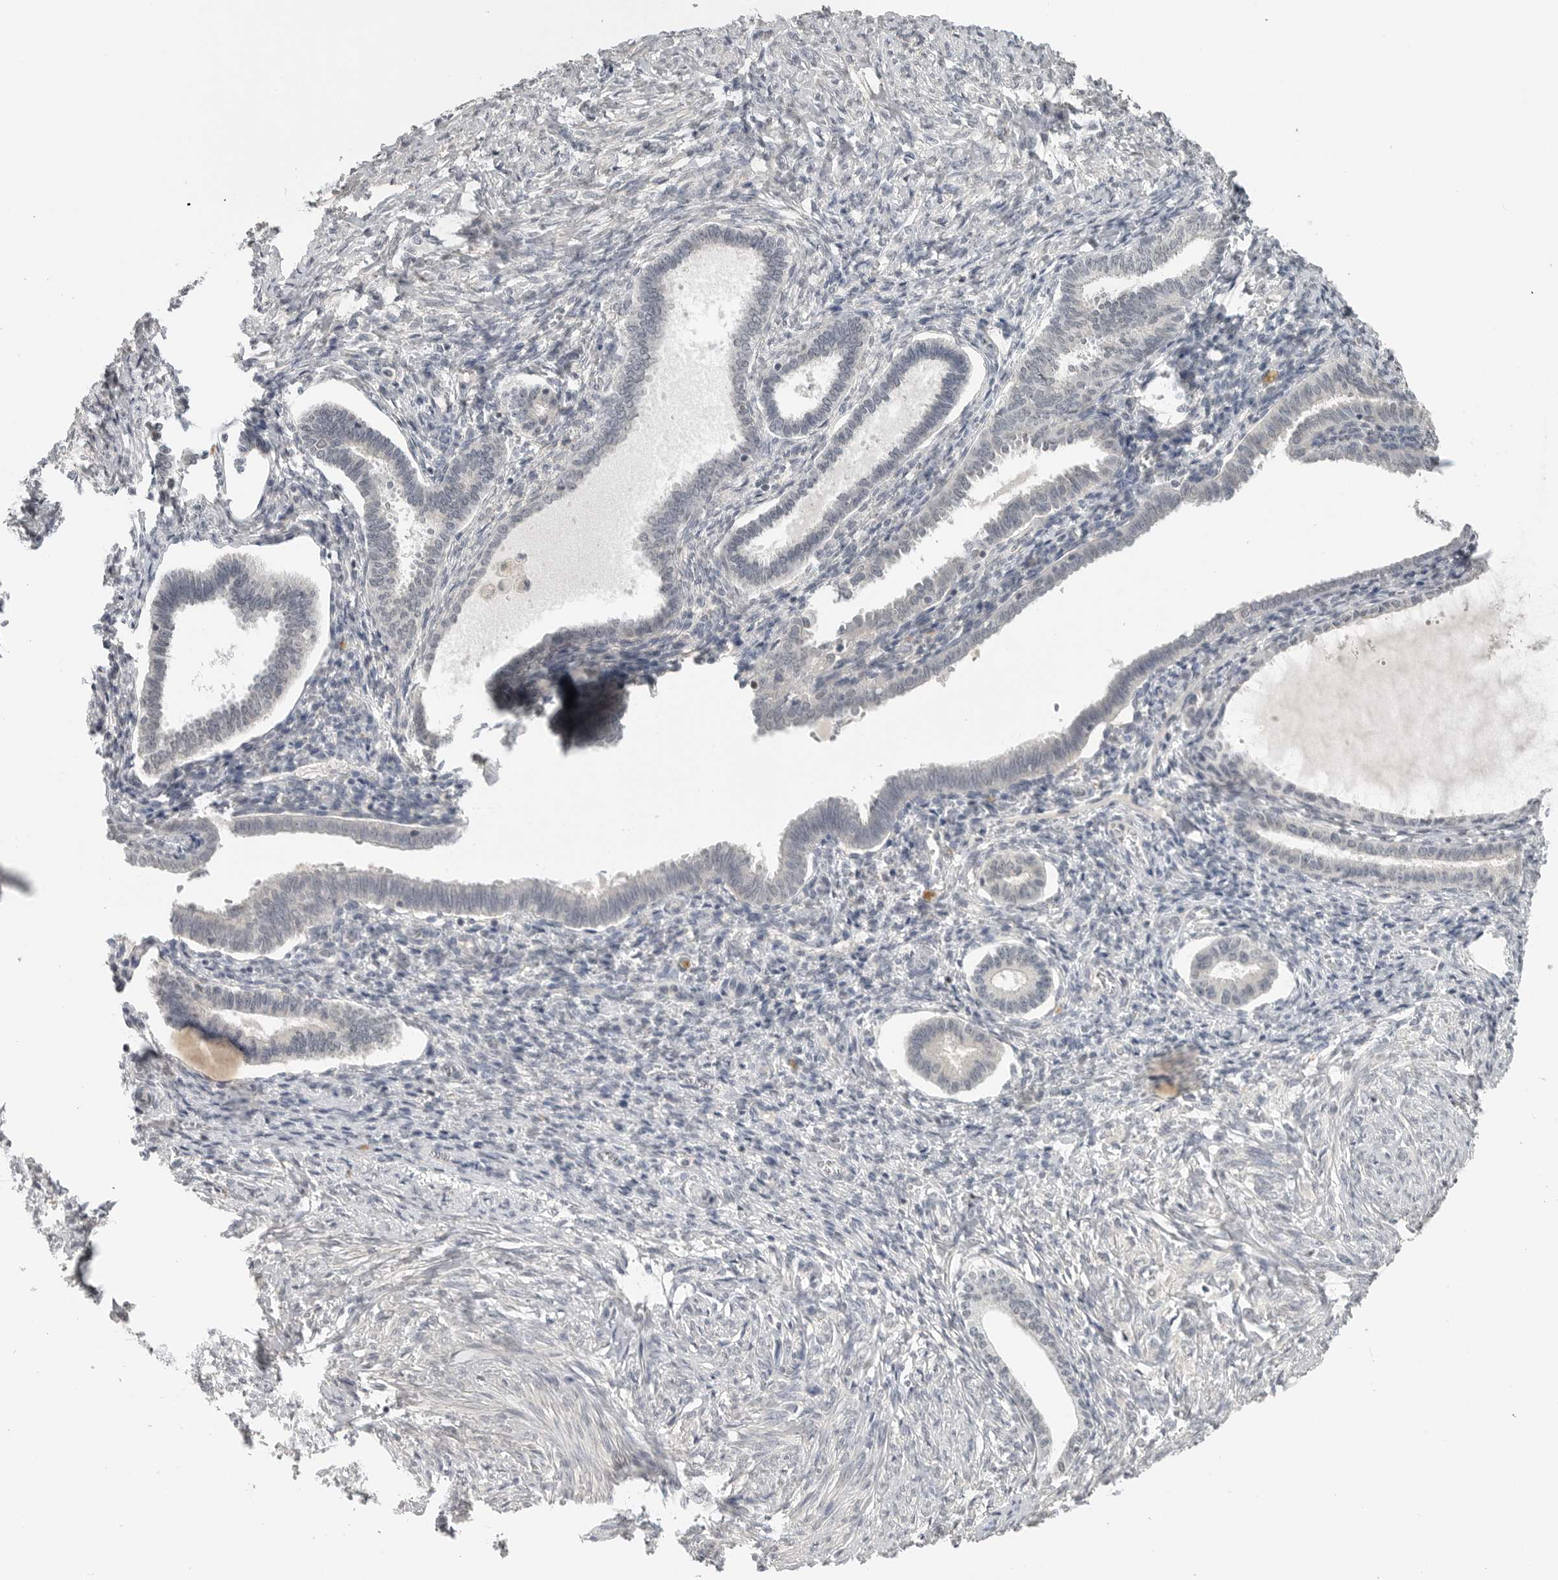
{"staining": {"intensity": "negative", "quantity": "none", "location": "none"}, "tissue": "endometrium", "cell_type": "Cells in endometrial stroma", "image_type": "normal", "snomed": [{"axis": "morphology", "description": "Normal tissue, NOS"}, {"axis": "topography", "description": "Endometrium"}], "caption": "This is an immunohistochemistry image of normal human endometrium. There is no expression in cells in endometrial stroma.", "gene": "FOXP3", "patient": {"sex": "female", "age": 77}}